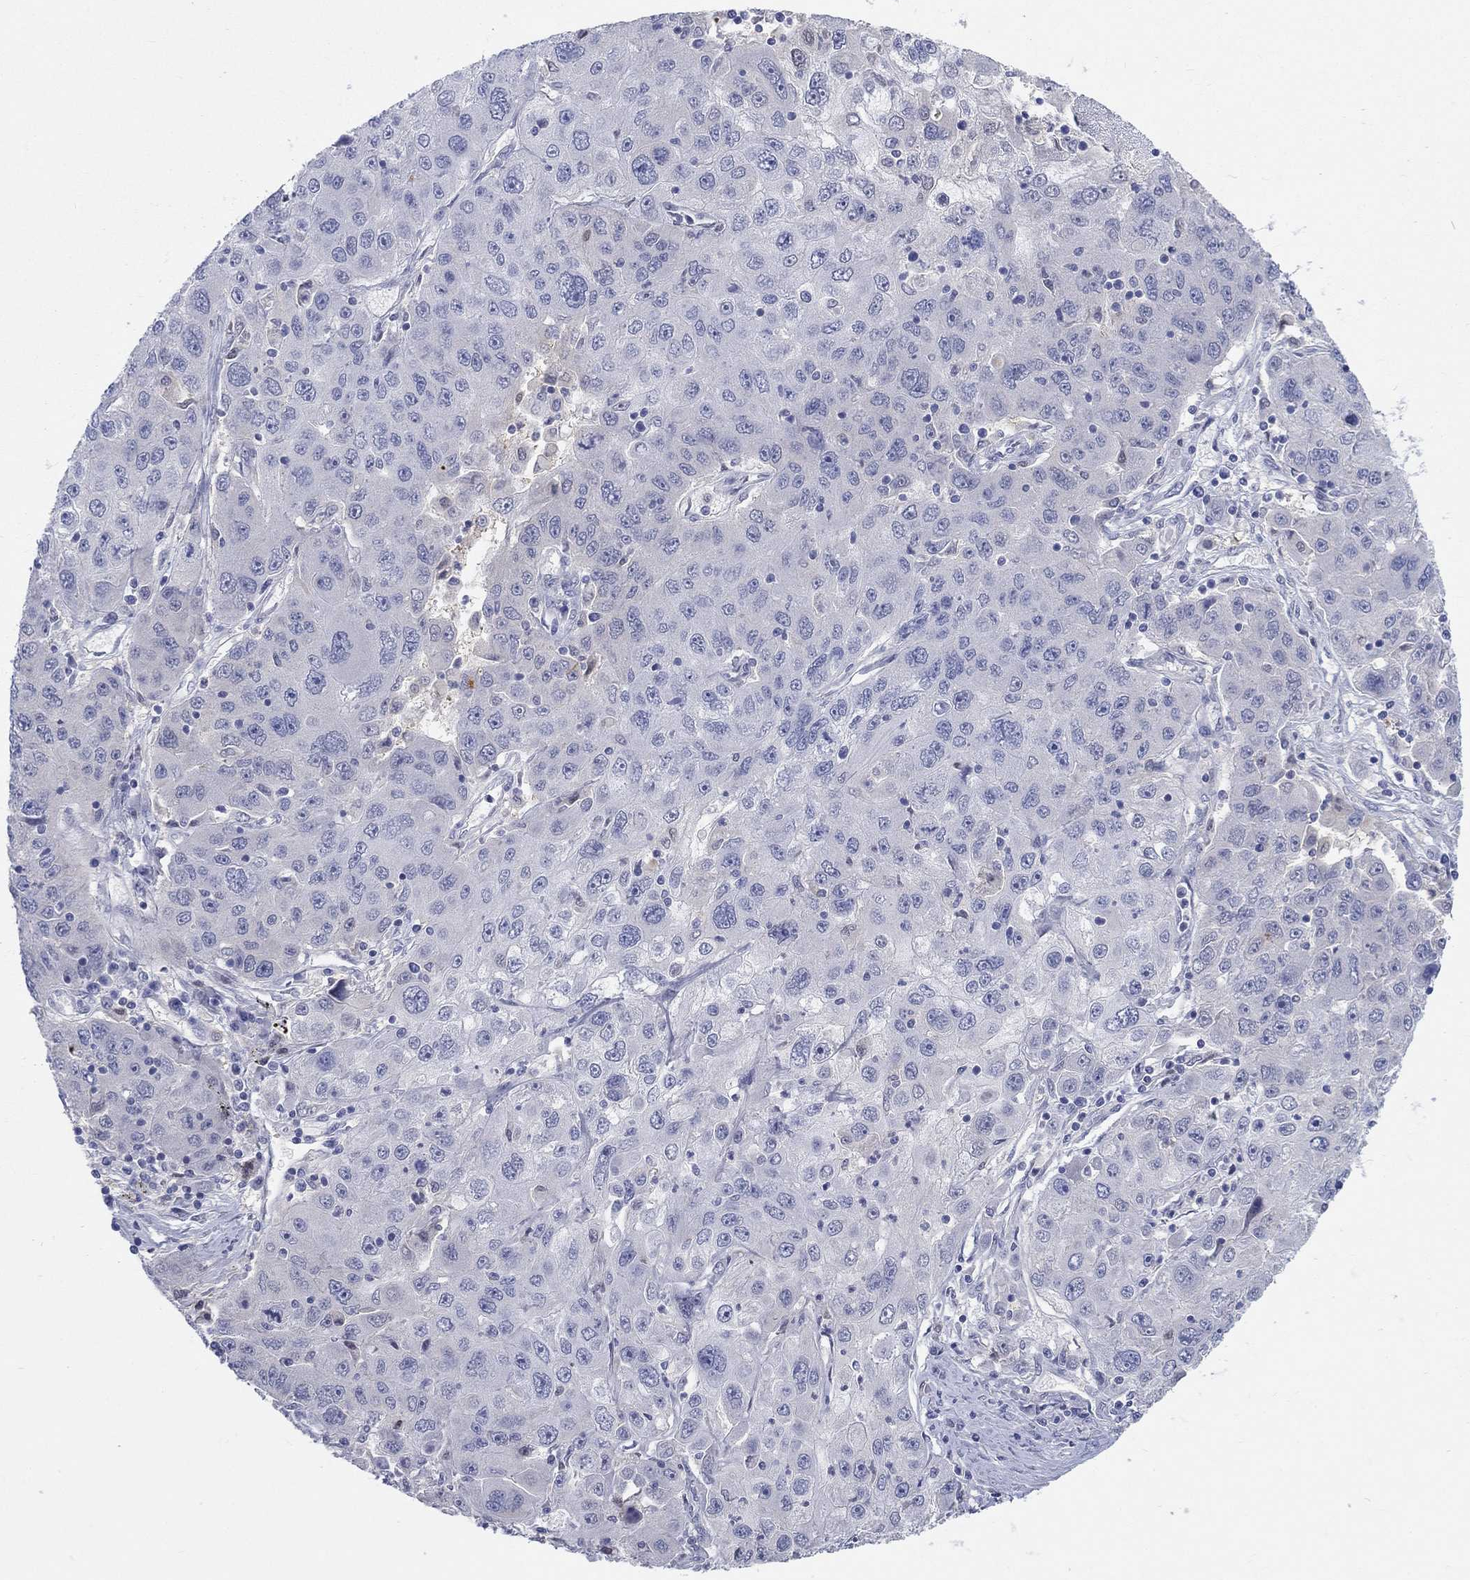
{"staining": {"intensity": "negative", "quantity": "none", "location": "none"}, "tissue": "stomach cancer", "cell_type": "Tumor cells", "image_type": "cancer", "snomed": [{"axis": "morphology", "description": "Adenocarcinoma, NOS"}, {"axis": "topography", "description": "Stomach"}], "caption": "Immunohistochemical staining of human stomach adenocarcinoma demonstrates no significant expression in tumor cells.", "gene": "EGFLAM", "patient": {"sex": "male", "age": 56}}